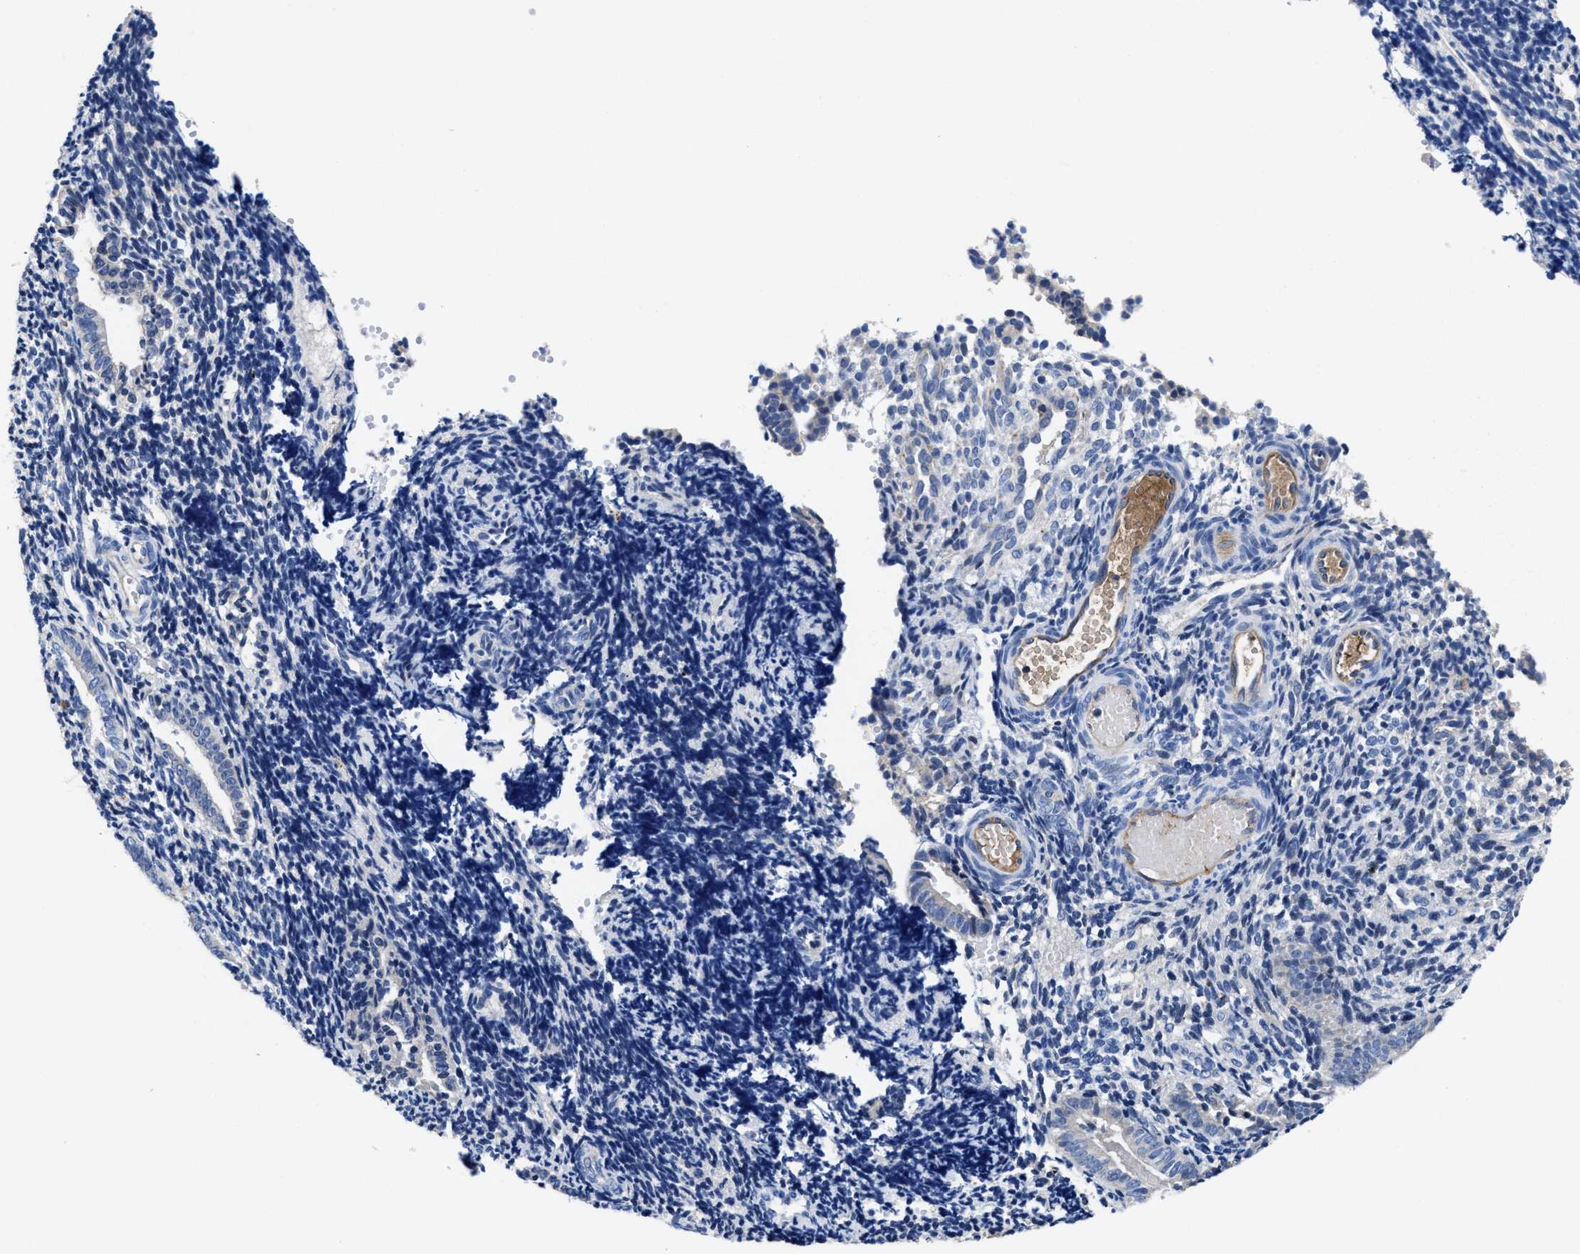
{"staining": {"intensity": "negative", "quantity": "none", "location": "none"}, "tissue": "endometrium", "cell_type": "Cells in endometrial stroma", "image_type": "normal", "snomed": [{"axis": "morphology", "description": "Normal tissue, NOS"}, {"axis": "topography", "description": "Uterus"}, {"axis": "topography", "description": "Endometrium"}], "caption": "Immunohistochemistry of unremarkable human endometrium exhibits no expression in cells in endometrial stroma.", "gene": "DHRS13", "patient": {"sex": "female", "age": 33}}